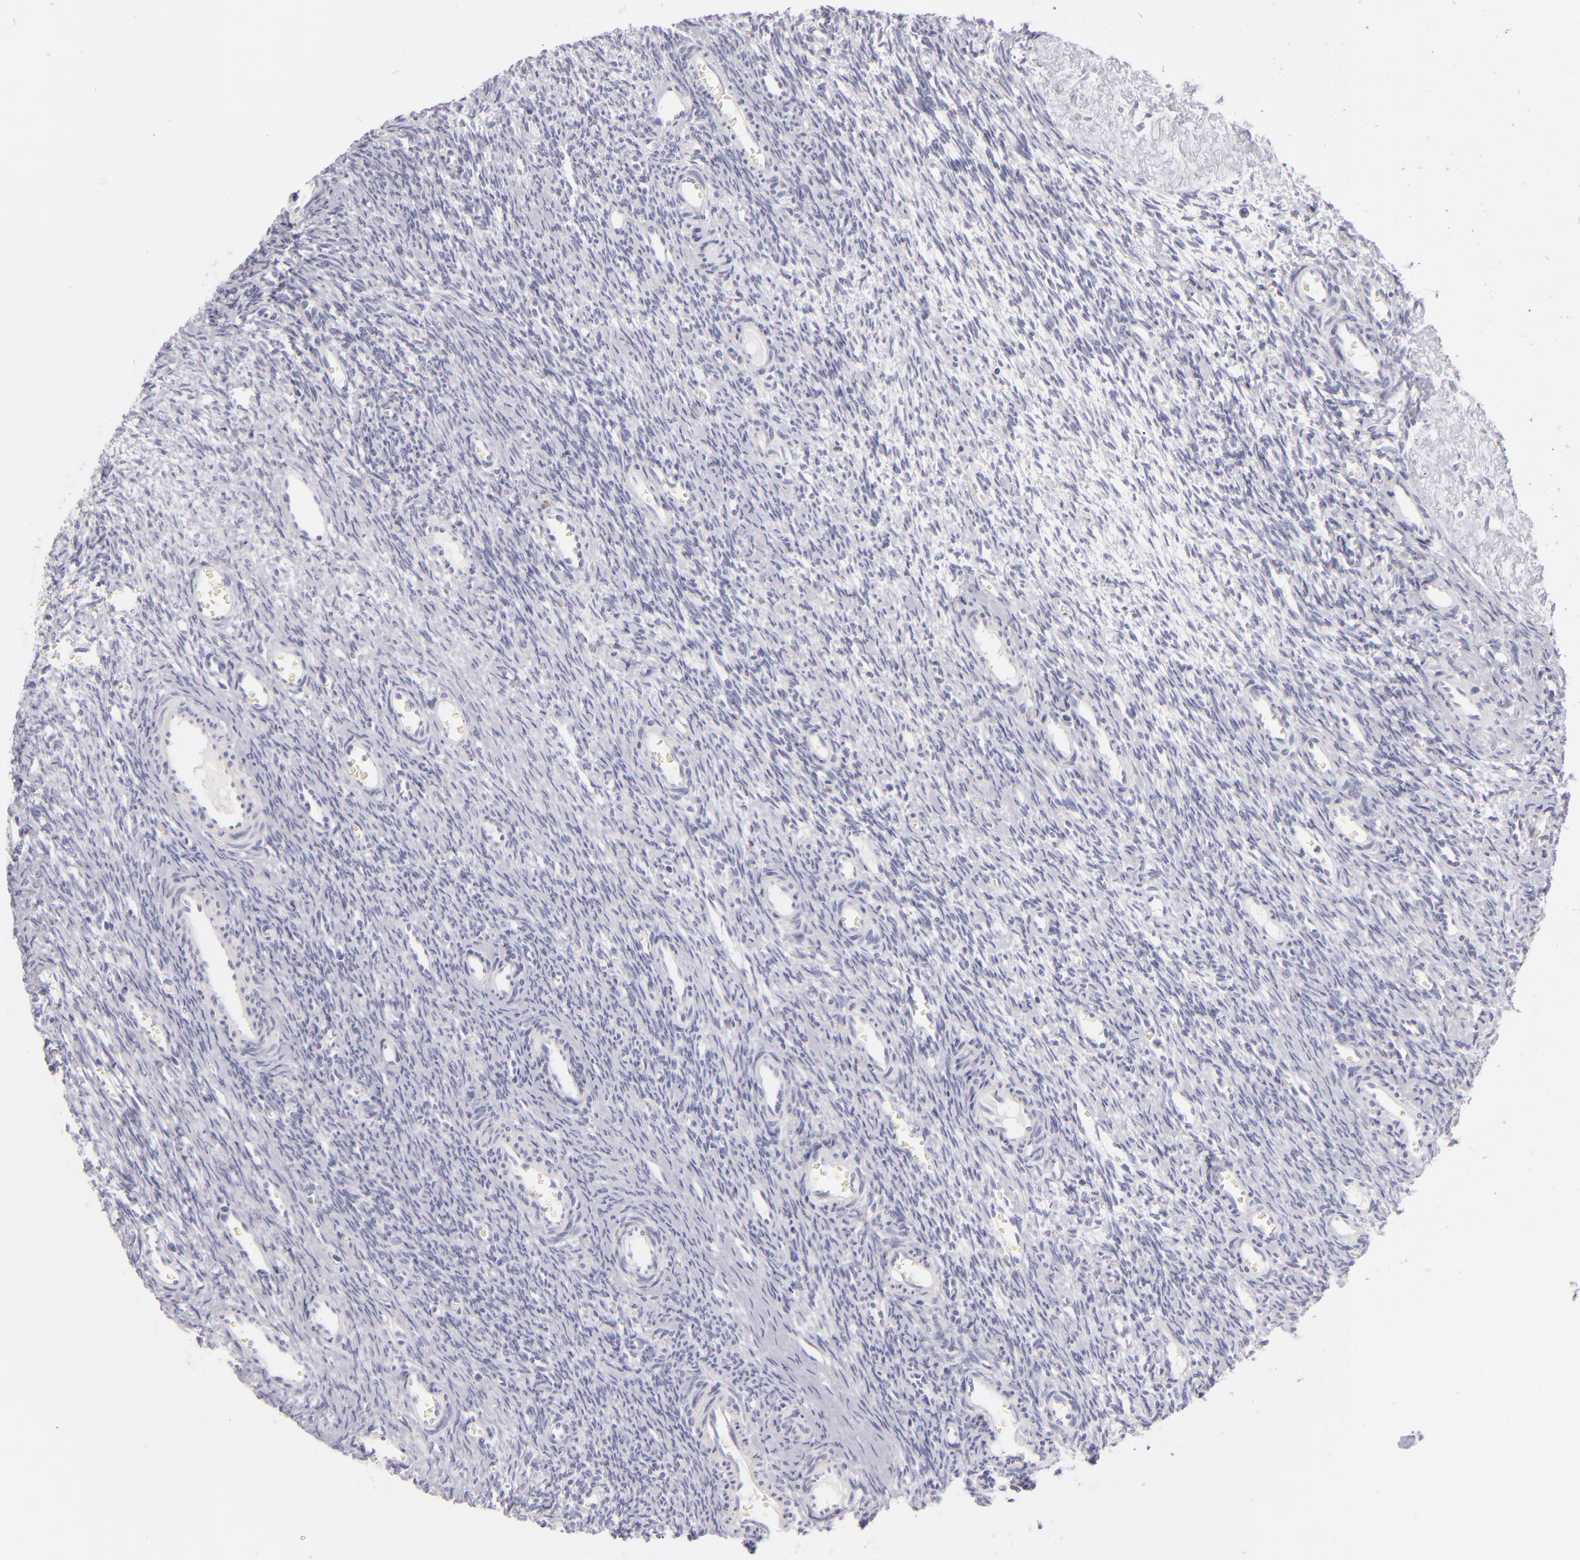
{"staining": {"intensity": "negative", "quantity": "none", "location": "none"}, "tissue": "ovary", "cell_type": "Follicle cells", "image_type": "normal", "snomed": [{"axis": "morphology", "description": "Normal tissue, NOS"}, {"axis": "topography", "description": "Ovary"}], "caption": "Benign ovary was stained to show a protein in brown. There is no significant staining in follicle cells. (IHC, brightfield microscopy, high magnification).", "gene": "CD207", "patient": {"sex": "female", "age": 39}}